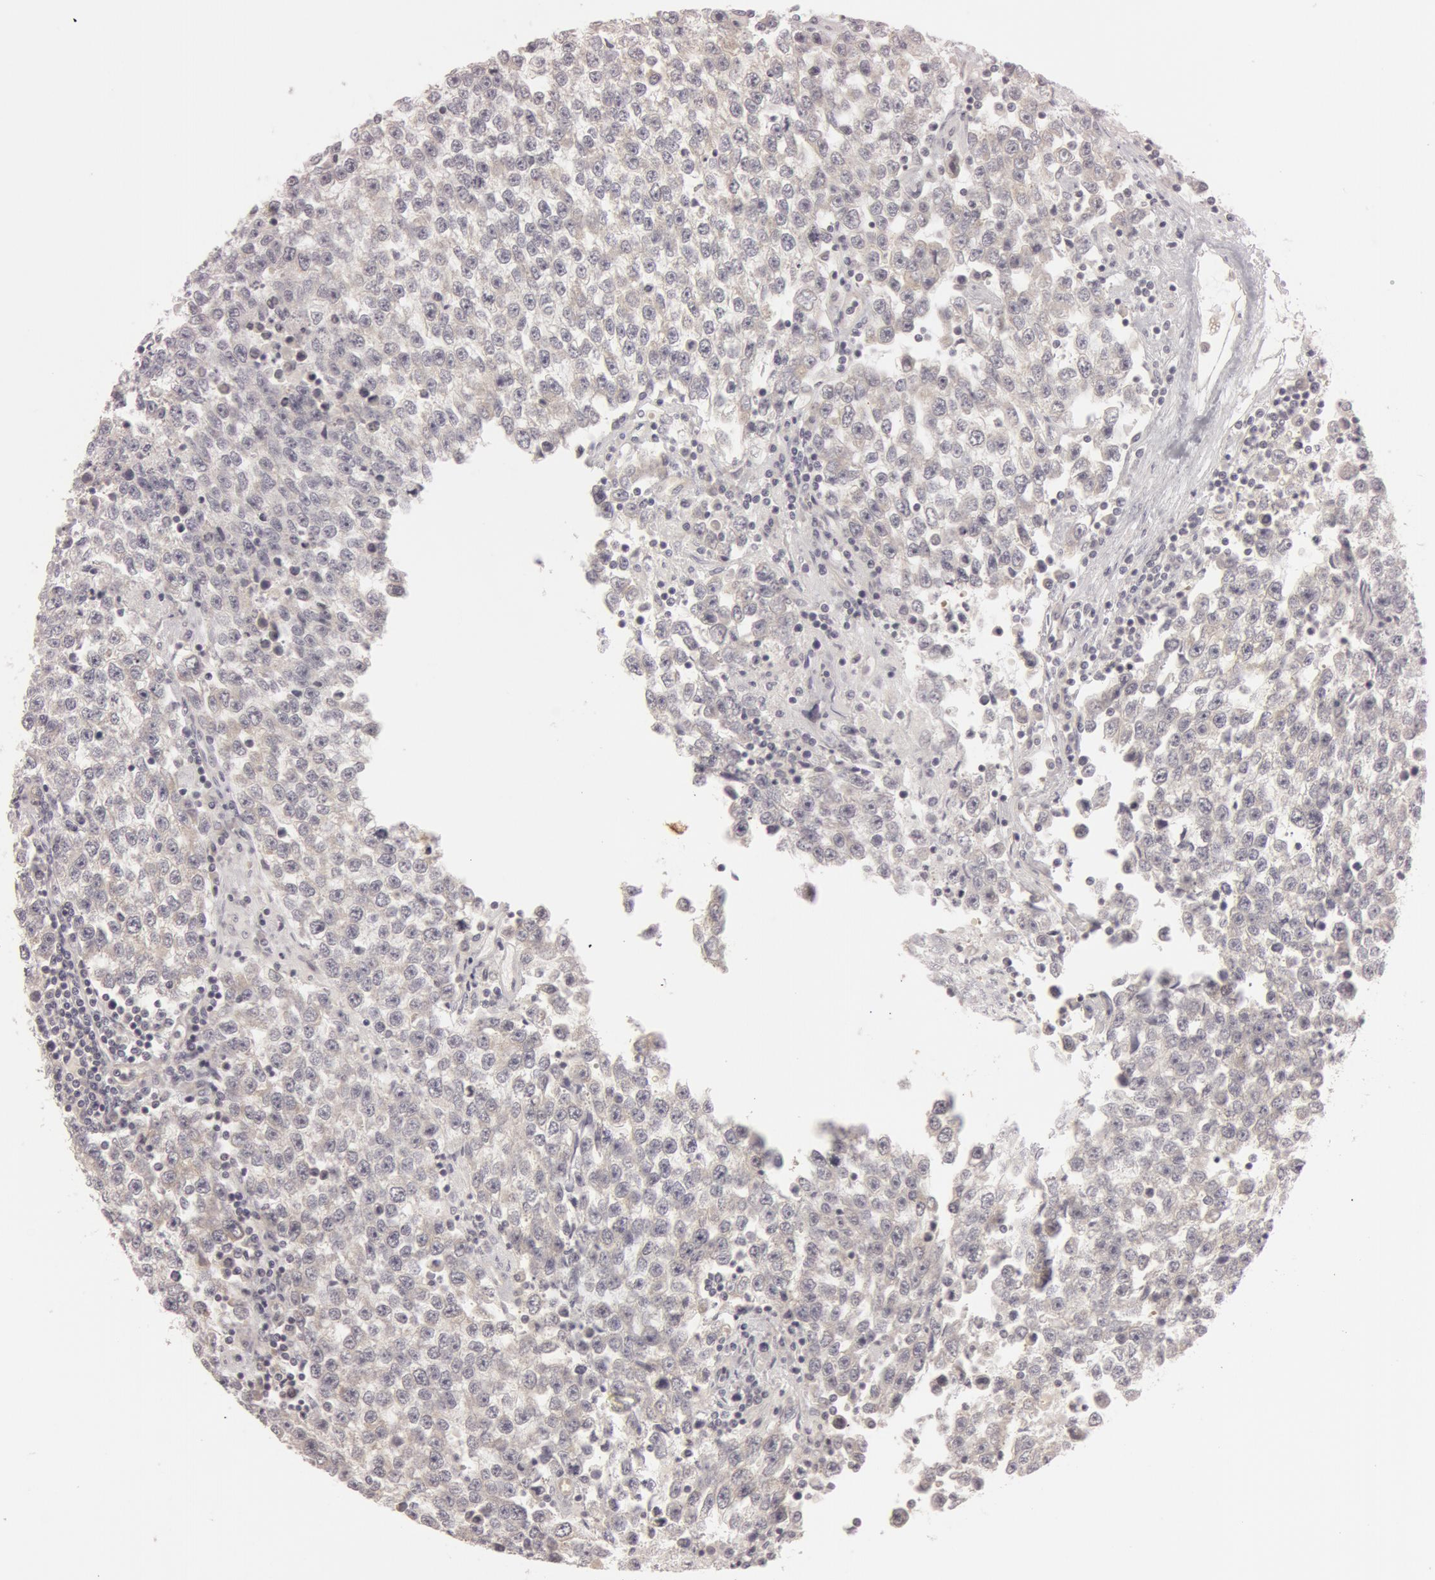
{"staining": {"intensity": "weak", "quantity": "<25%", "location": "cytoplasmic/membranous"}, "tissue": "testis cancer", "cell_type": "Tumor cells", "image_type": "cancer", "snomed": [{"axis": "morphology", "description": "Seminoma, NOS"}, {"axis": "topography", "description": "Testis"}], "caption": "Human testis cancer (seminoma) stained for a protein using immunohistochemistry demonstrates no expression in tumor cells.", "gene": "RALGAPA1", "patient": {"sex": "male", "age": 36}}